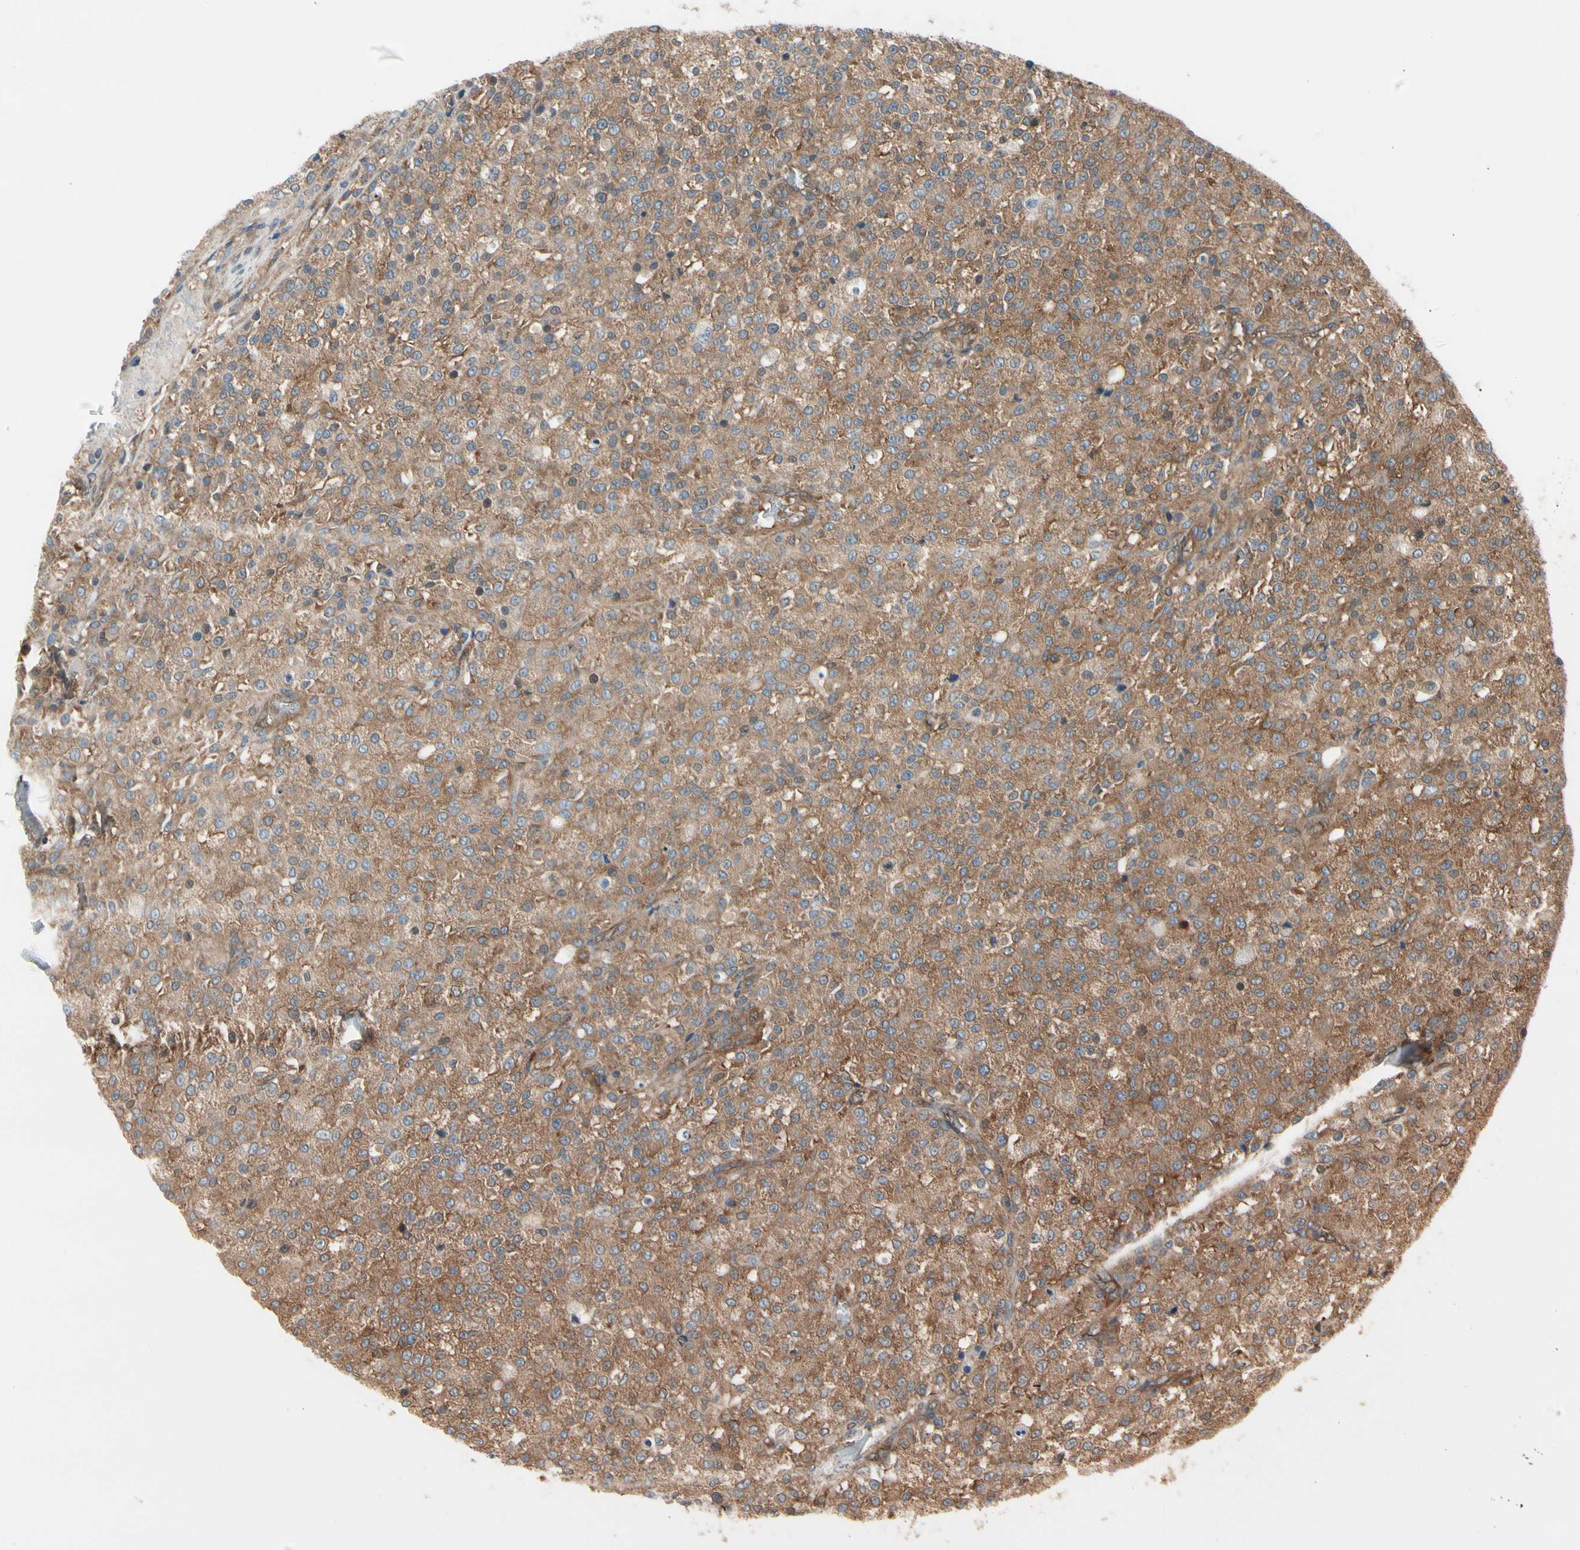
{"staining": {"intensity": "moderate", "quantity": ">75%", "location": "cytoplasmic/membranous"}, "tissue": "testis cancer", "cell_type": "Tumor cells", "image_type": "cancer", "snomed": [{"axis": "morphology", "description": "Seminoma, NOS"}, {"axis": "topography", "description": "Testis"}], "caption": "A medium amount of moderate cytoplasmic/membranous staining is present in approximately >75% of tumor cells in seminoma (testis) tissue.", "gene": "EPS15", "patient": {"sex": "male", "age": 59}}